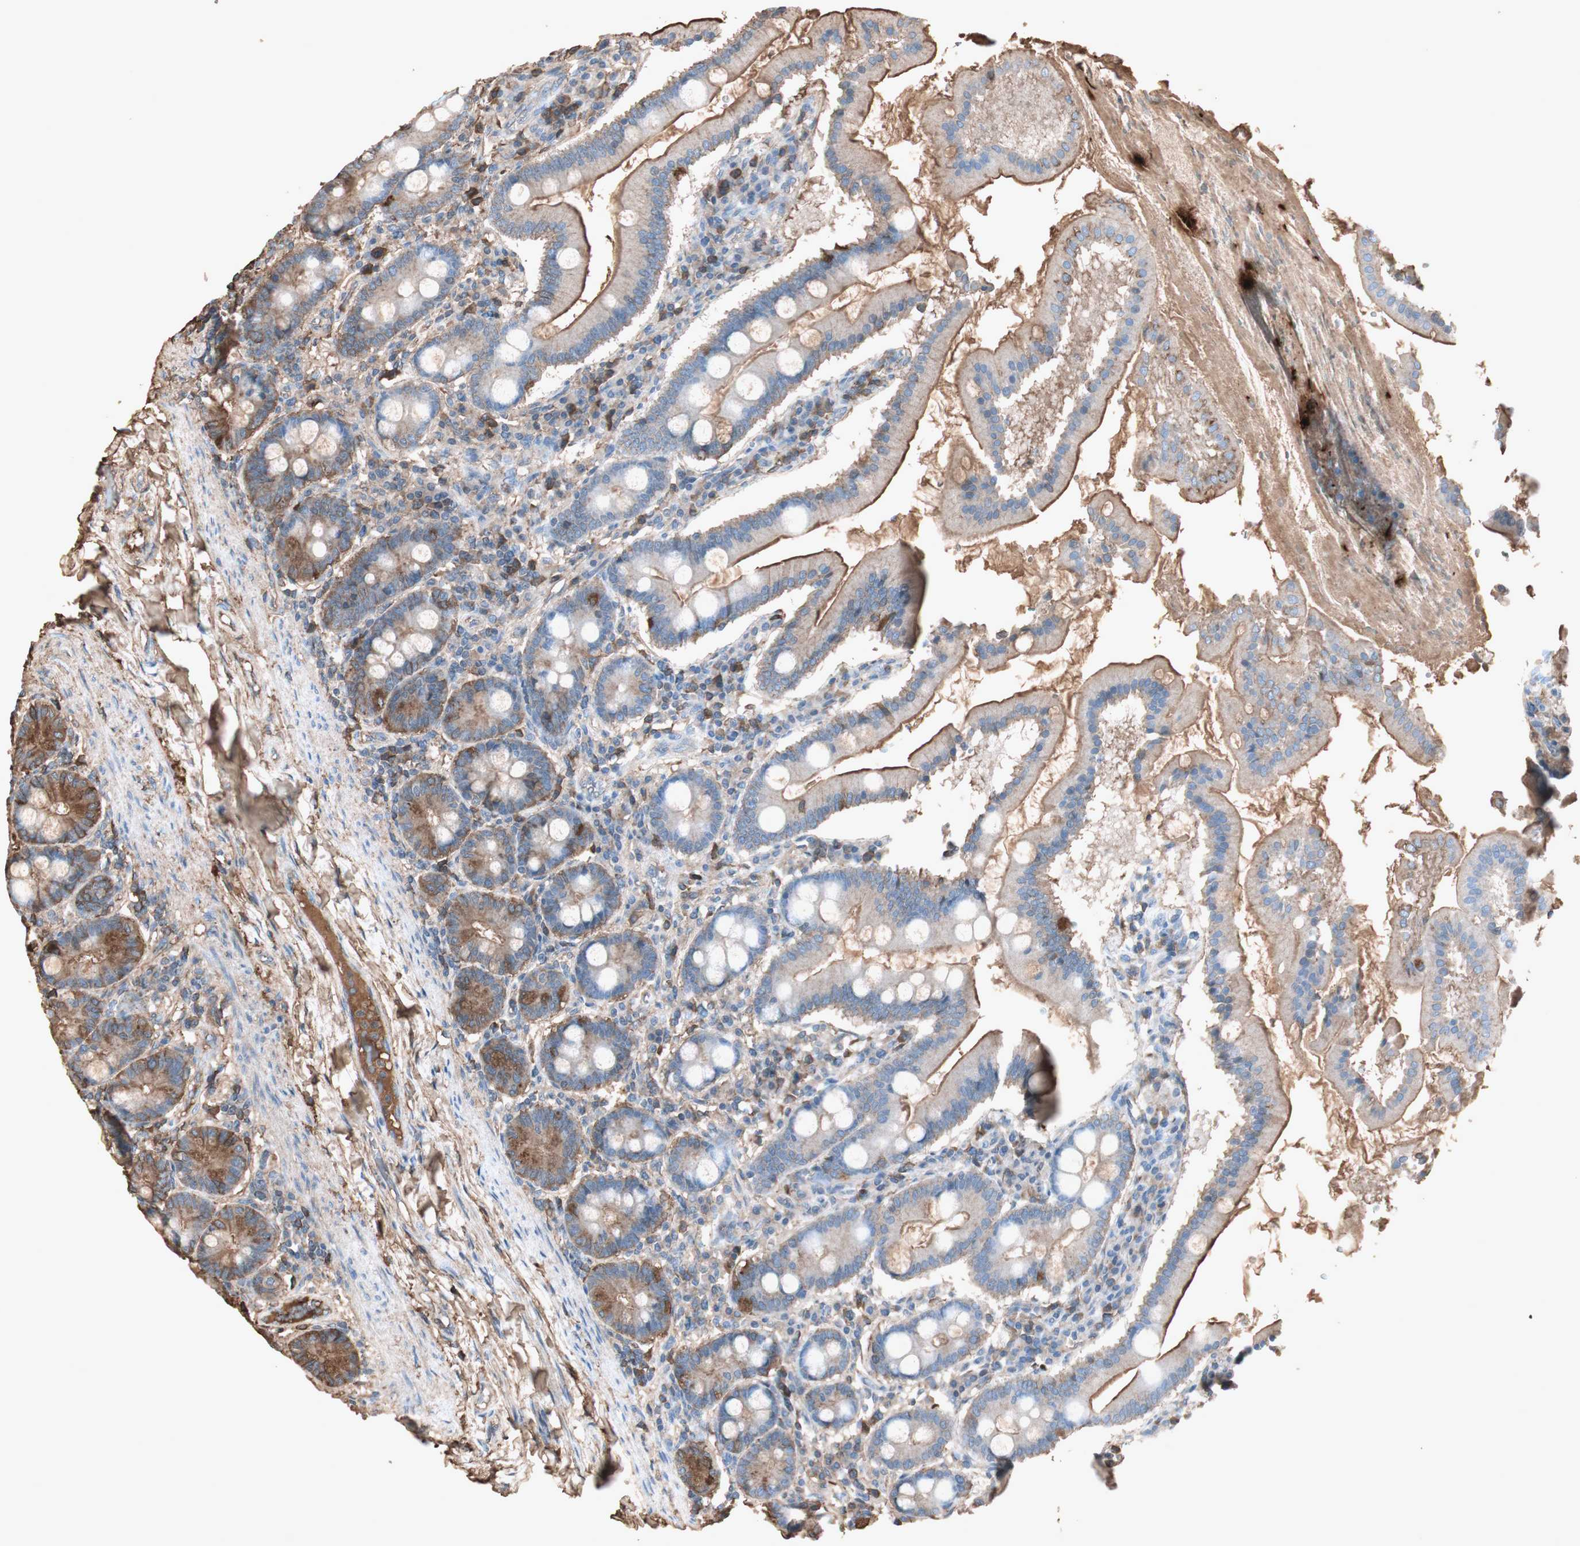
{"staining": {"intensity": "moderate", "quantity": ">75%", "location": "cytoplasmic/membranous"}, "tissue": "duodenum", "cell_type": "Glandular cells", "image_type": "normal", "snomed": [{"axis": "morphology", "description": "Normal tissue, NOS"}, {"axis": "topography", "description": "Duodenum"}], "caption": "IHC photomicrograph of benign human duodenum stained for a protein (brown), which displays medium levels of moderate cytoplasmic/membranous positivity in approximately >75% of glandular cells.", "gene": "MMP14", "patient": {"sex": "male", "age": 50}}